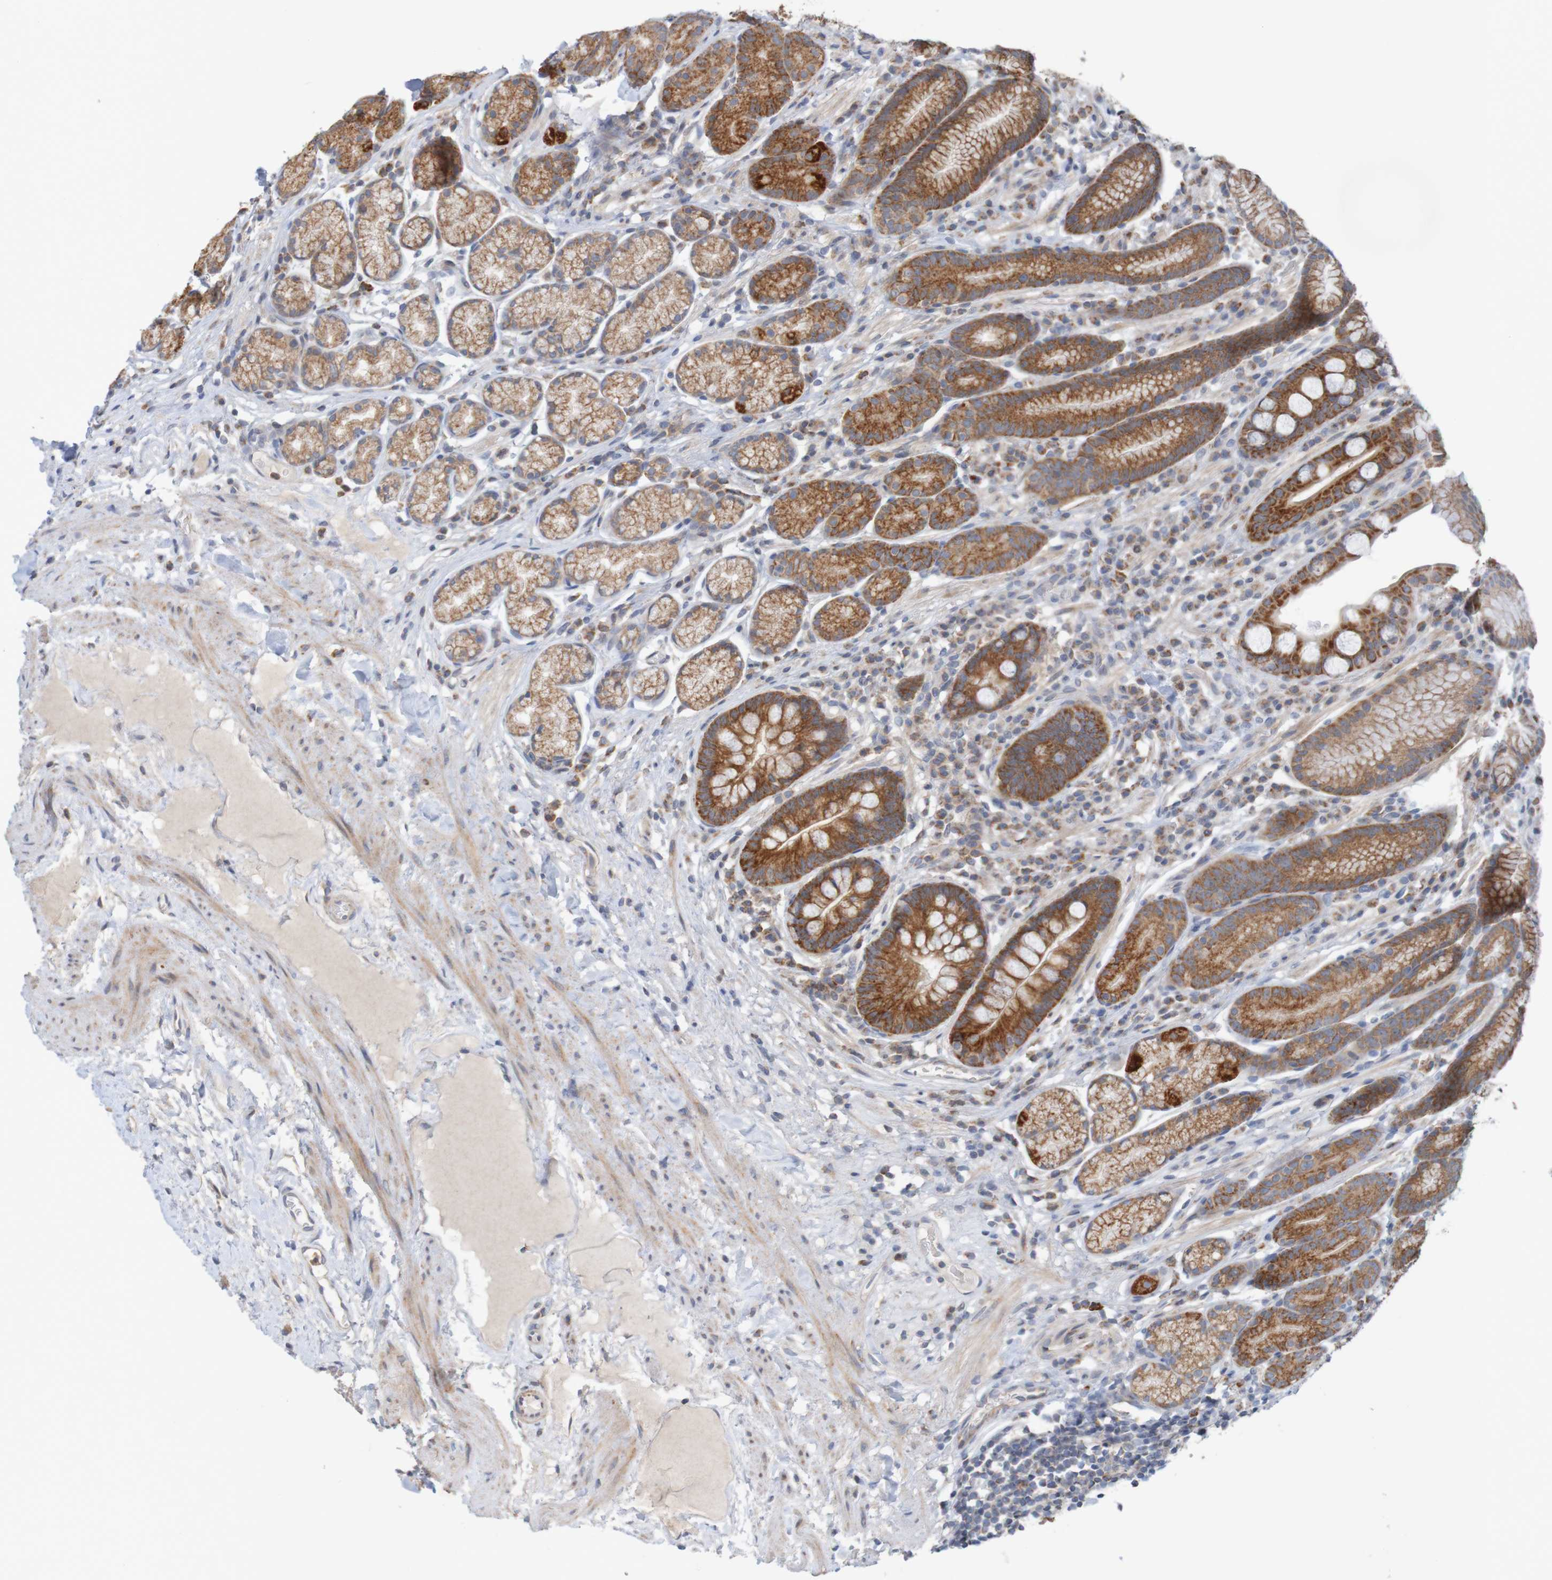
{"staining": {"intensity": "strong", "quantity": "25%-75%", "location": "cytoplasmic/membranous"}, "tissue": "stomach", "cell_type": "Glandular cells", "image_type": "normal", "snomed": [{"axis": "morphology", "description": "Normal tissue, NOS"}, {"axis": "topography", "description": "Stomach, lower"}], "caption": "Immunohistochemistry image of normal stomach: stomach stained using immunohistochemistry demonstrates high levels of strong protein expression localized specifically in the cytoplasmic/membranous of glandular cells, appearing as a cytoplasmic/membranous brown color.", "gene": "NAV2", "patient": {"sex": "male", "age": 52}}